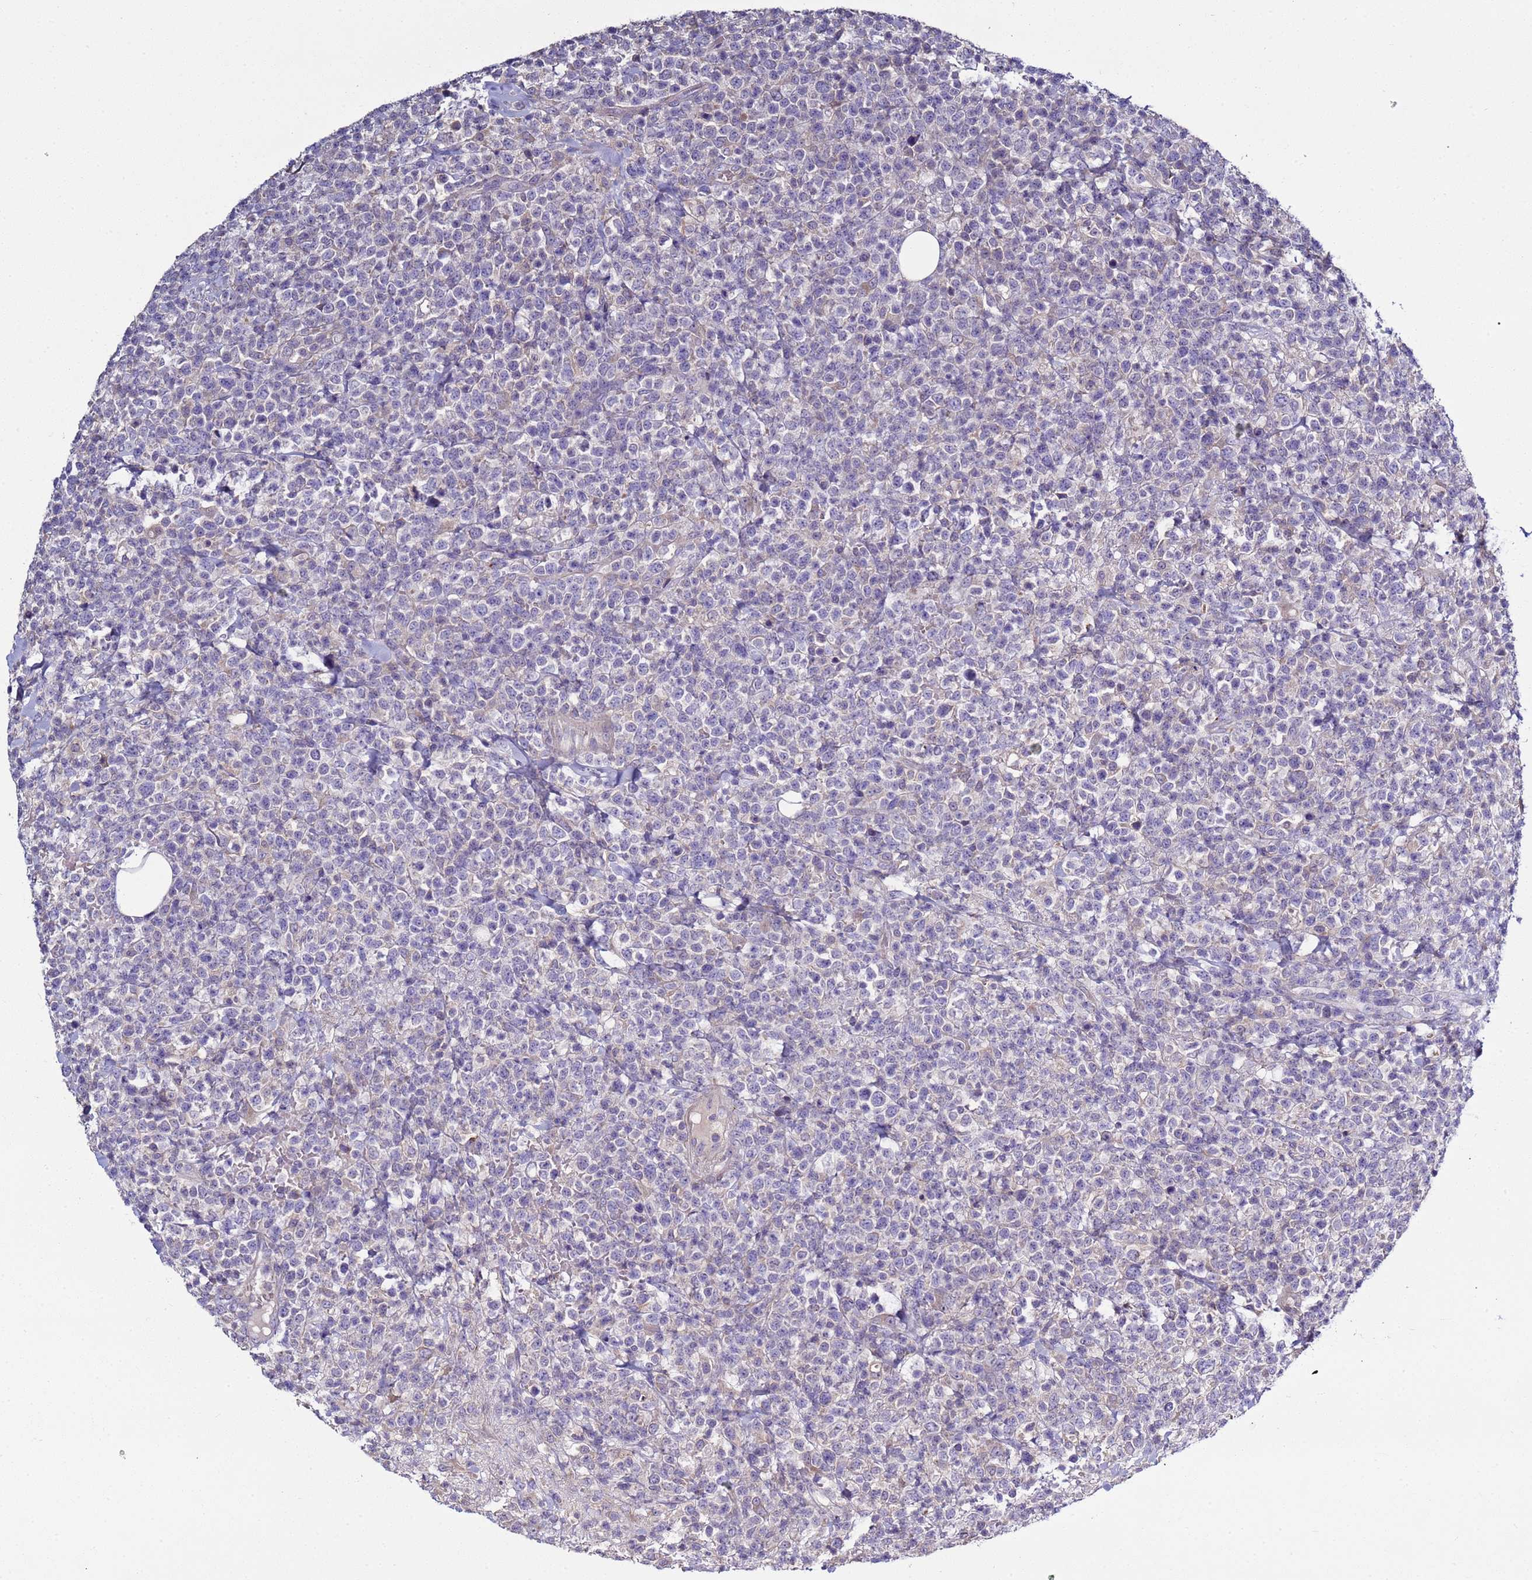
{"staining": {"intensity": "negative", "quantity": "none", "location": "none"}, "tissue": "lymphoma", "cell_type": "Tumor cells", "image_type": "cancer", "snomed": [{"axis": "morphology", "description": "Malignant lymphoma, non-Hodgkin's type, High grade"}, {"axis": "topography", "description": "Colon"}], "caption": "Lymphoma was stained to show a protein in brown. There is no significant expression in tumor cells.", "gene": "RABL2B", "patient": {"sex": "female", "age": 53}}